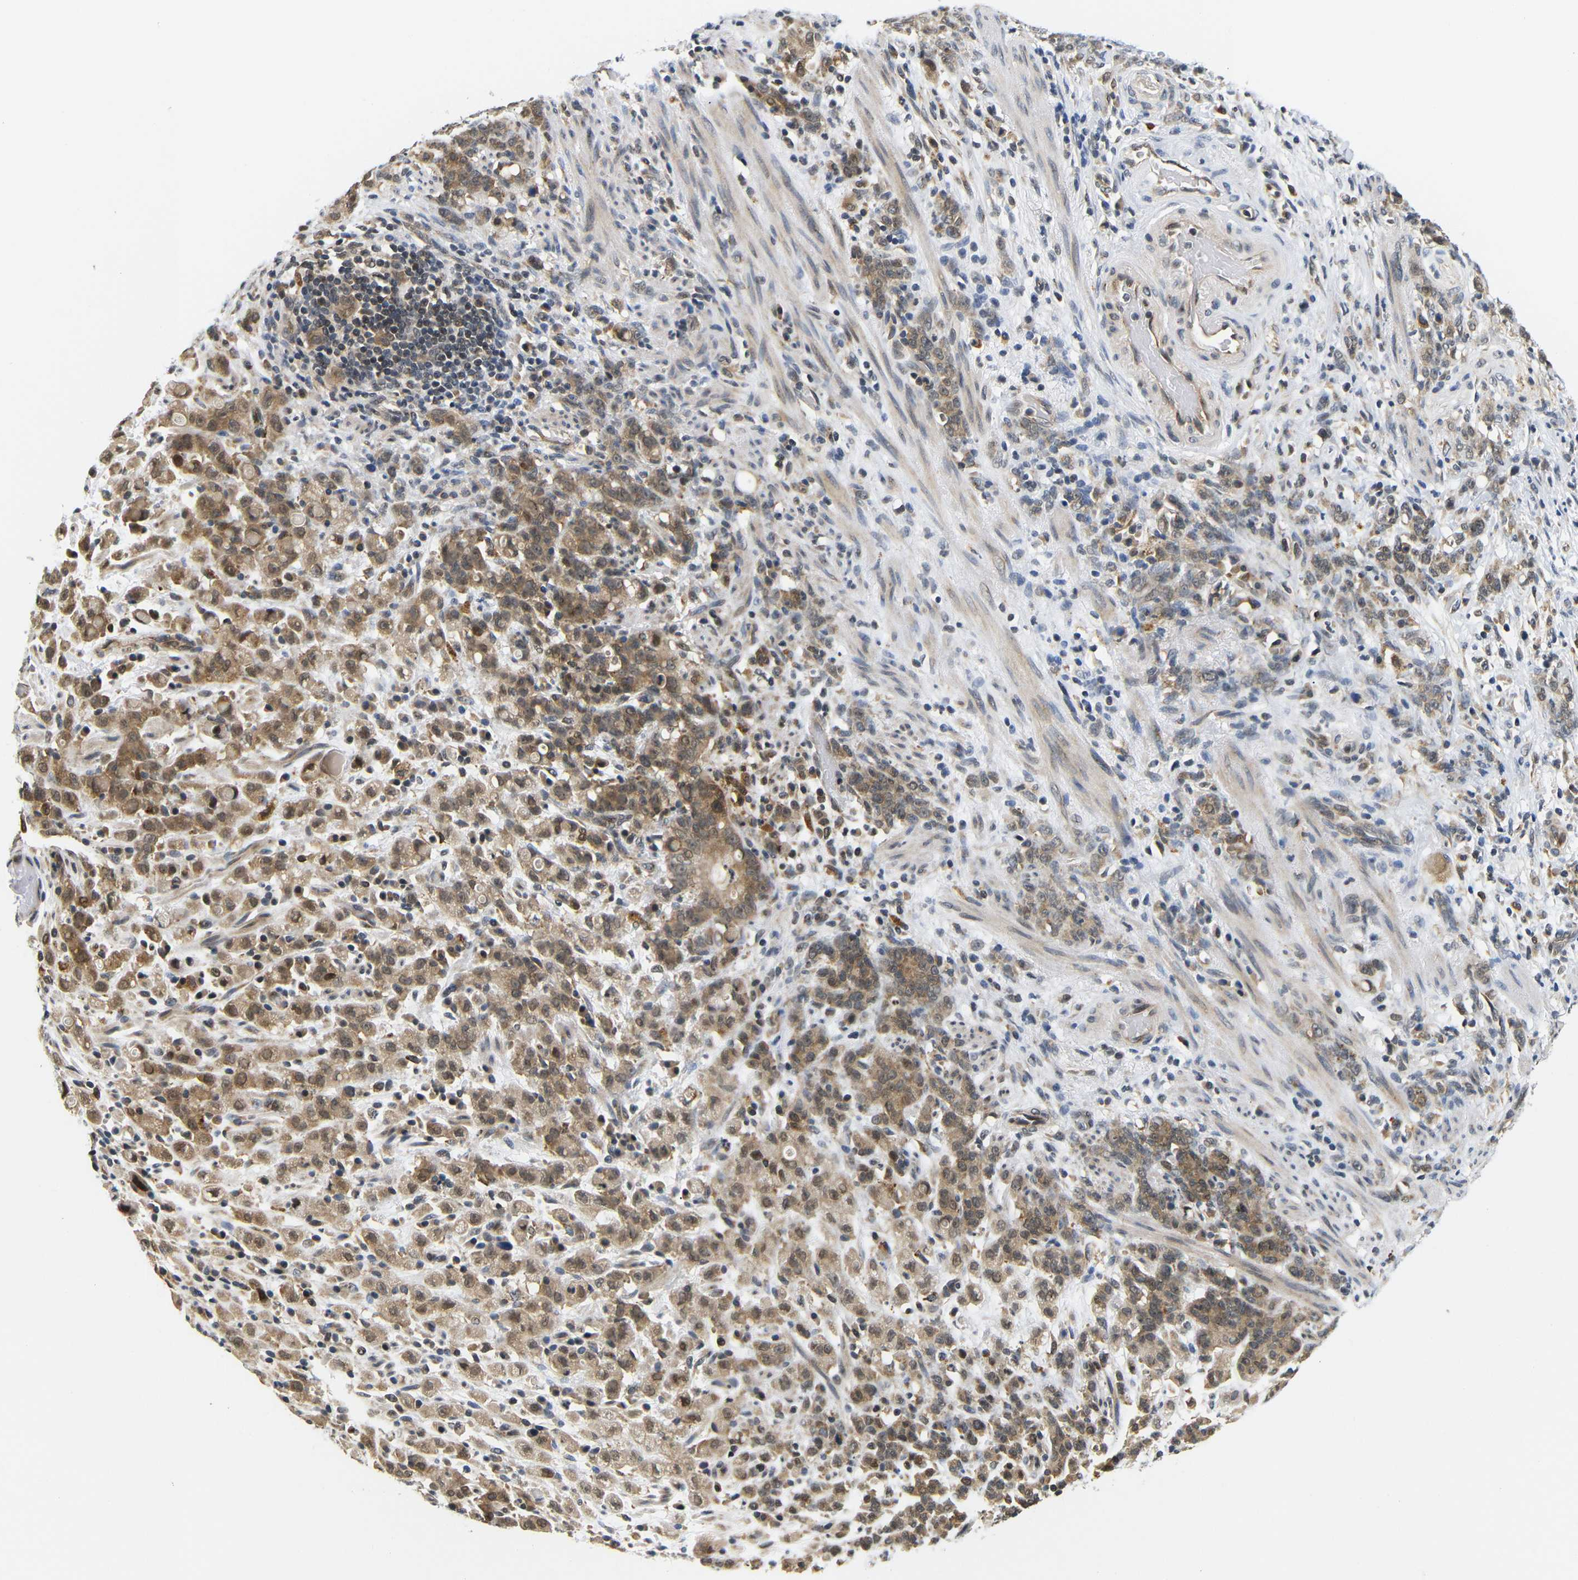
{"staining": {"intensity": "moderate", "quantity": ">75%", "location": "cytoplasmic/membranous,nuclear"}, "tissue": "stomach cancer", "cell_type": "Tumor cells", "image_type": "cancer", "snomed": [{"axis": "morphology", "description": "Adenocarcinoma, NOS"}, {"axis": "topography", "description": "Stomach, lower"}], "caption": "This image exhibits adenocarcinoma (stomach) stained with immunohistochemistry to label a protein in brown. The cytoplasmic/membranous and nuclear of tumor cells show moderate positivity for the protein. Nuclei are counter-stained blue.", "gene": "GJA5", "patient": {"sex": "male", "age": 88}}